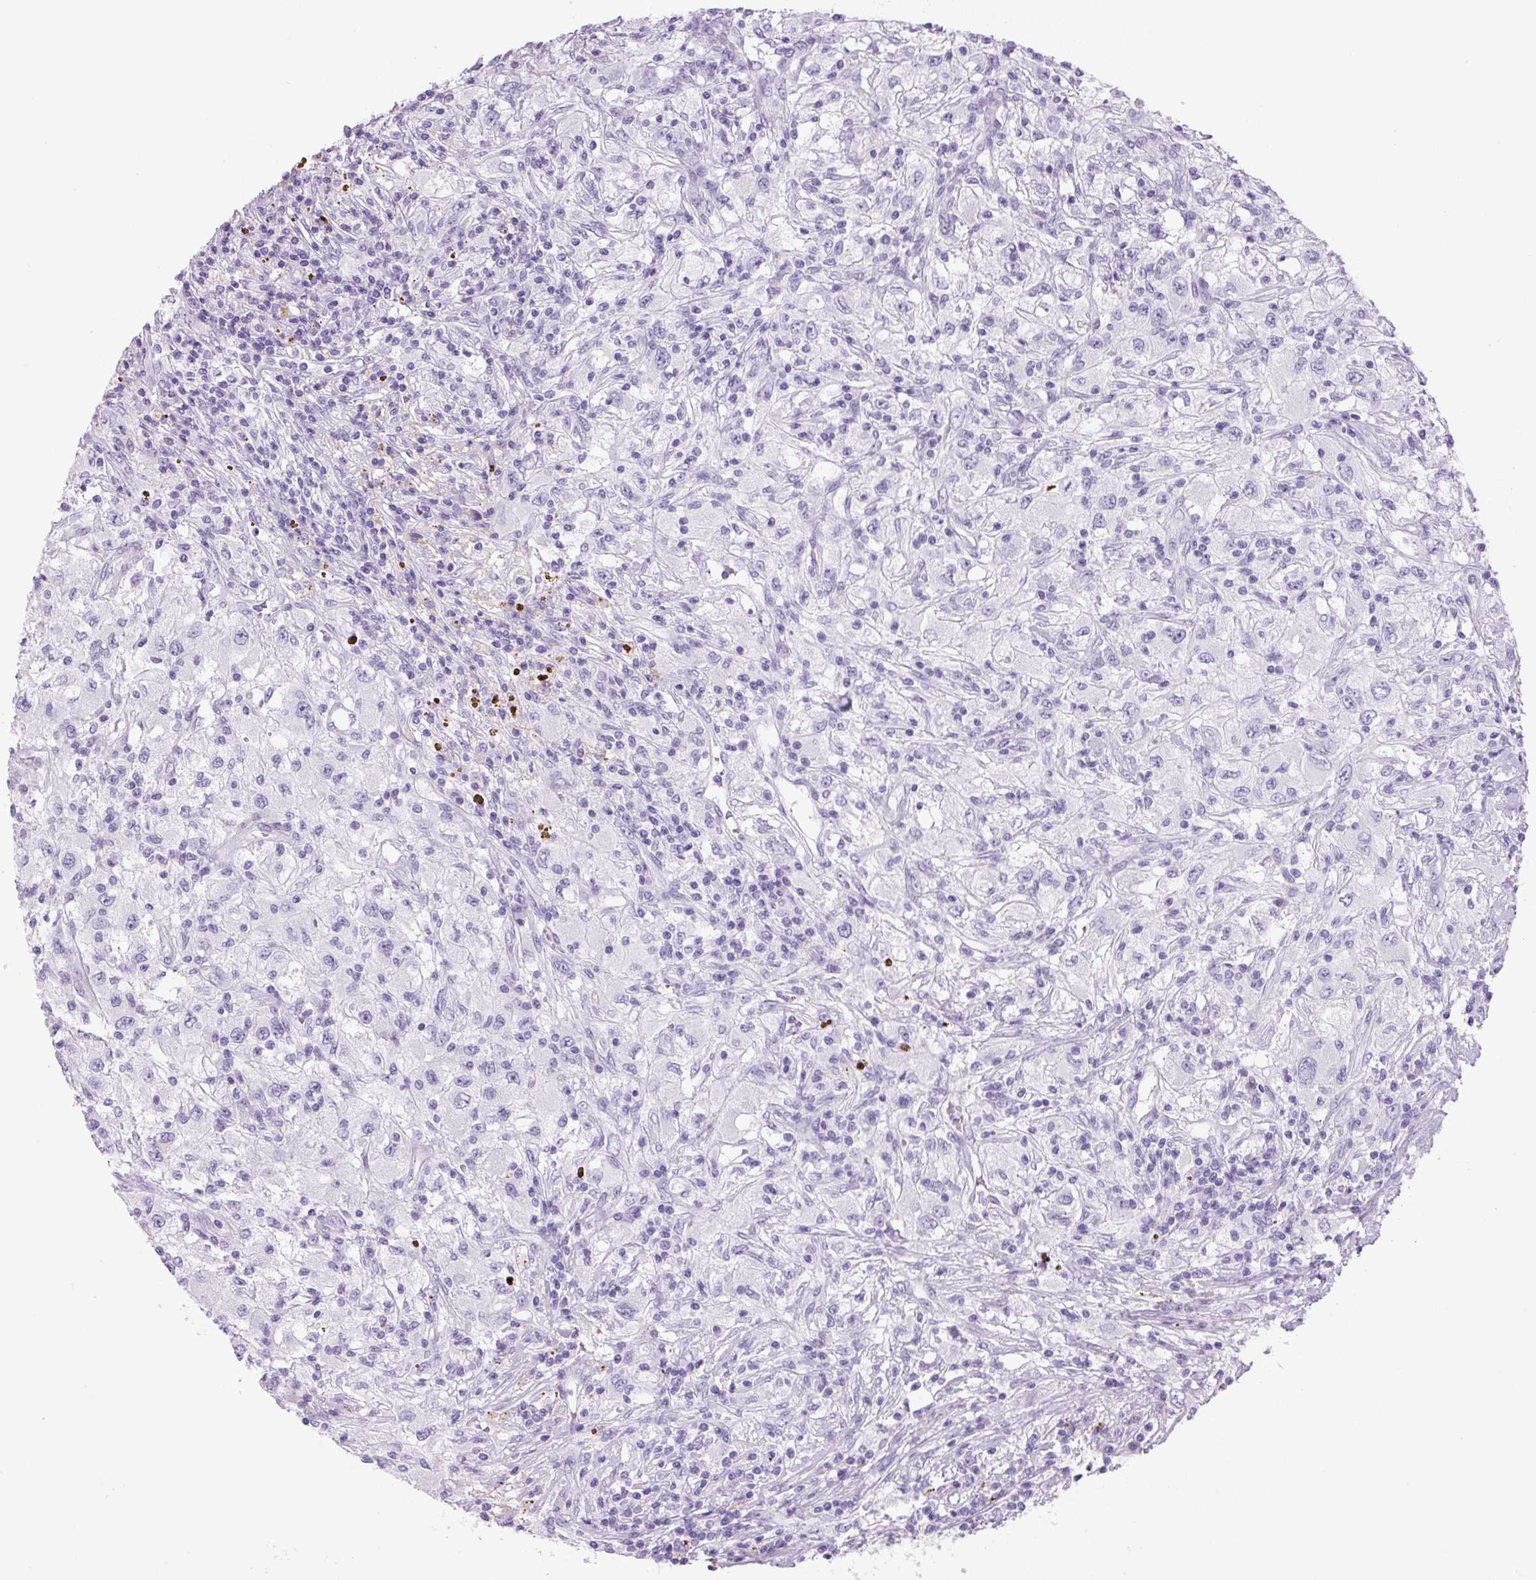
{"staining": {"intensity": "negative", "quantity": "none", "location": "none"}, "tissue": "renal cancer", "cell_type": "Tumor cells", "image_type": "cancer", "snomed": [{"axis": "morphology", "description": "Adenocarcinoma, NOS"}, {"axis": "topography", "description": "Kidney"}], "caption": "Photomicrograph shows no protein staining in tumor cells of renal cancer (adenocarcinoma) tissue. The staining was performed using DAB to visualize the protein expression in brown, while the nuclei were stained in blue with hematoxylin (Magnification: 20x).", "gene": "PRRT1", "patient": {"sex": "female", "age": 67}}